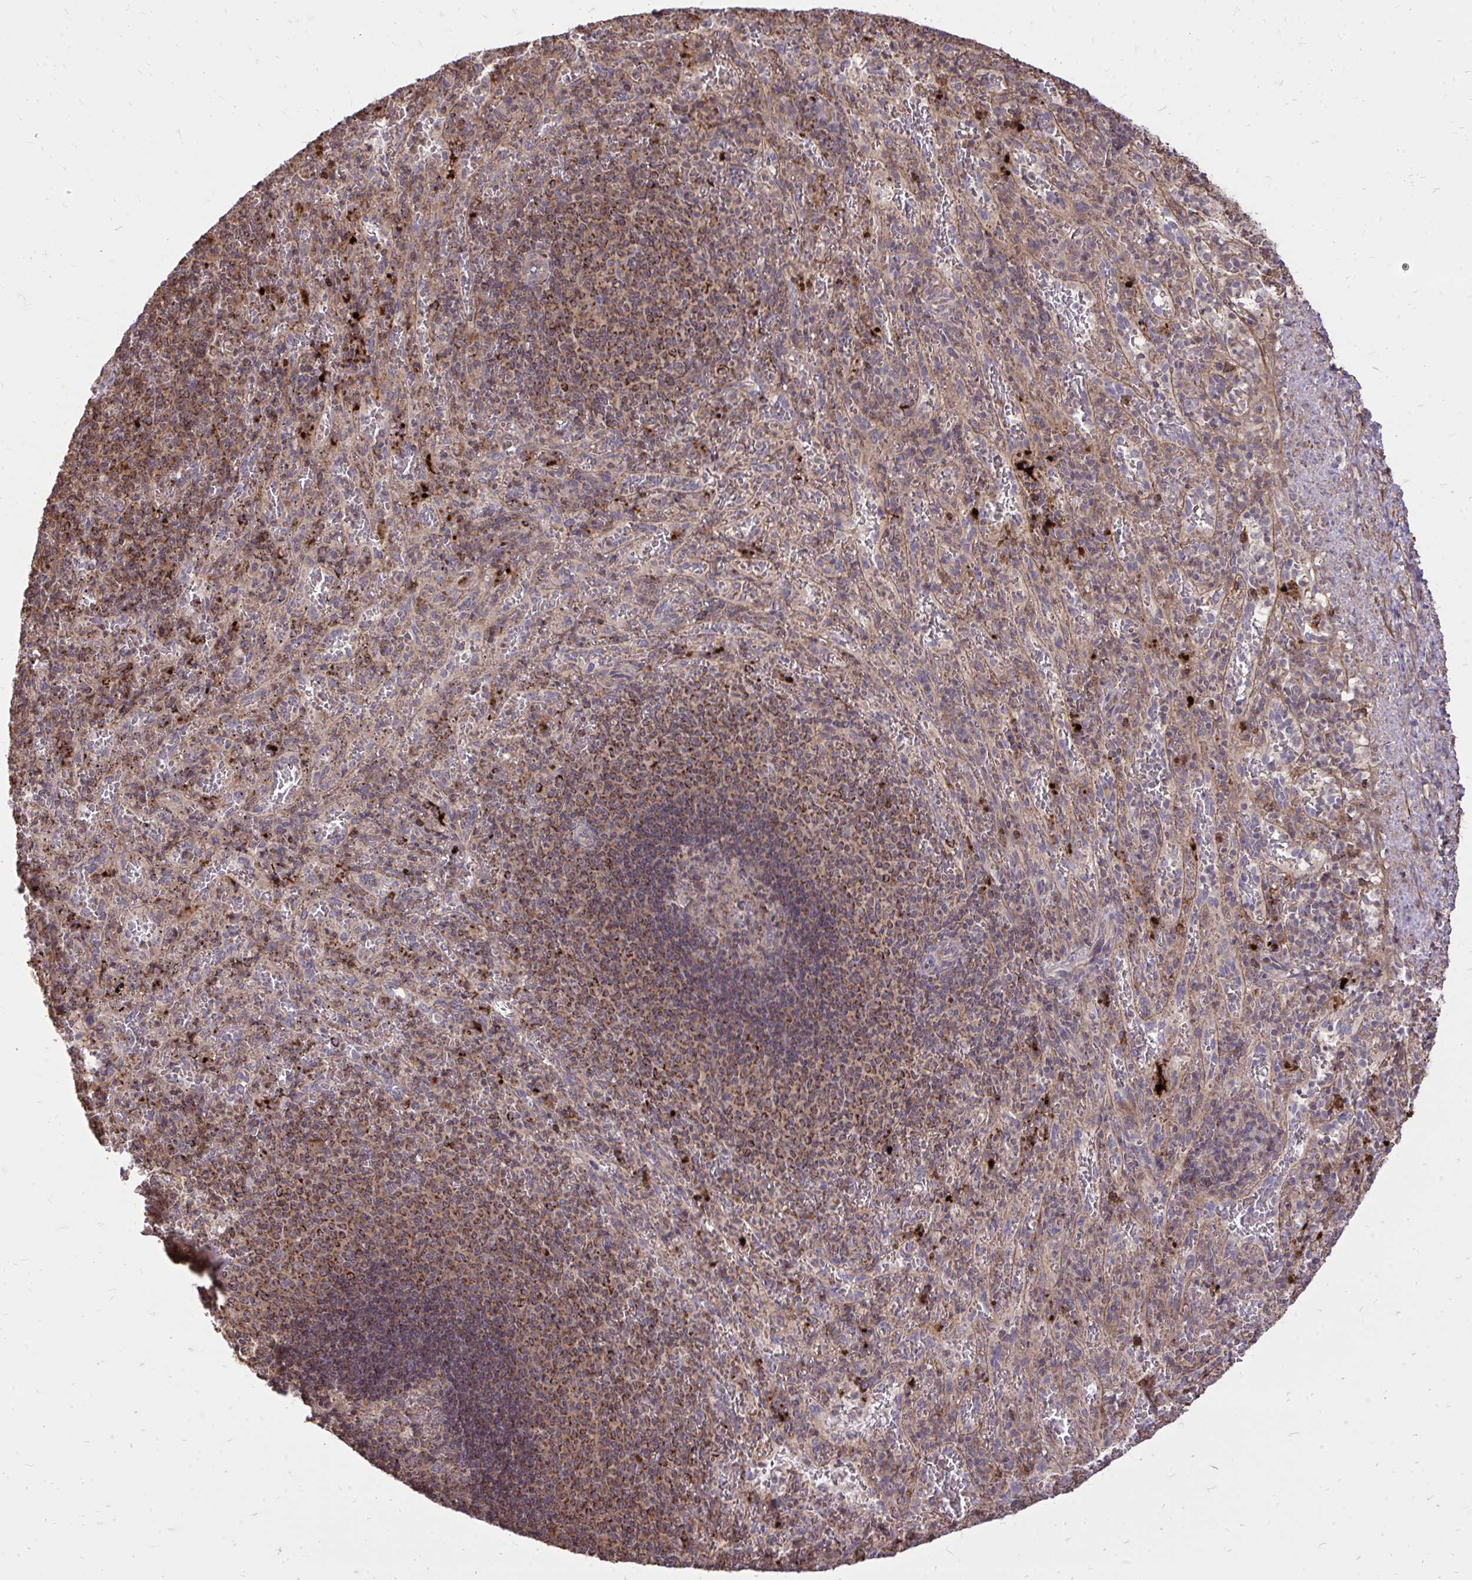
{"staining": {"intensity": "moderate", "quantity": "25%-75%", "location": "cytoplasmic/membranous"}, "tissue": "spleen", "cell_type": "Cells in red pulp", "image_type": "normal", "snomed": [{"axis": "morphology", "description": "Normal tissue, NOS"}, {"axis": "topography", "description": "Spleen"}], "caption": "Immunohistochemistry (IHC) histopathology image of unremarkable human spleen stained for a protein (brown), which displays medium levels of moderate cytoplasmic/membranous staining in approximately 25%-75% of cells in red pulp.", "gene": "SLC7A5", "patient": {"sex": "male", "age": 57}}